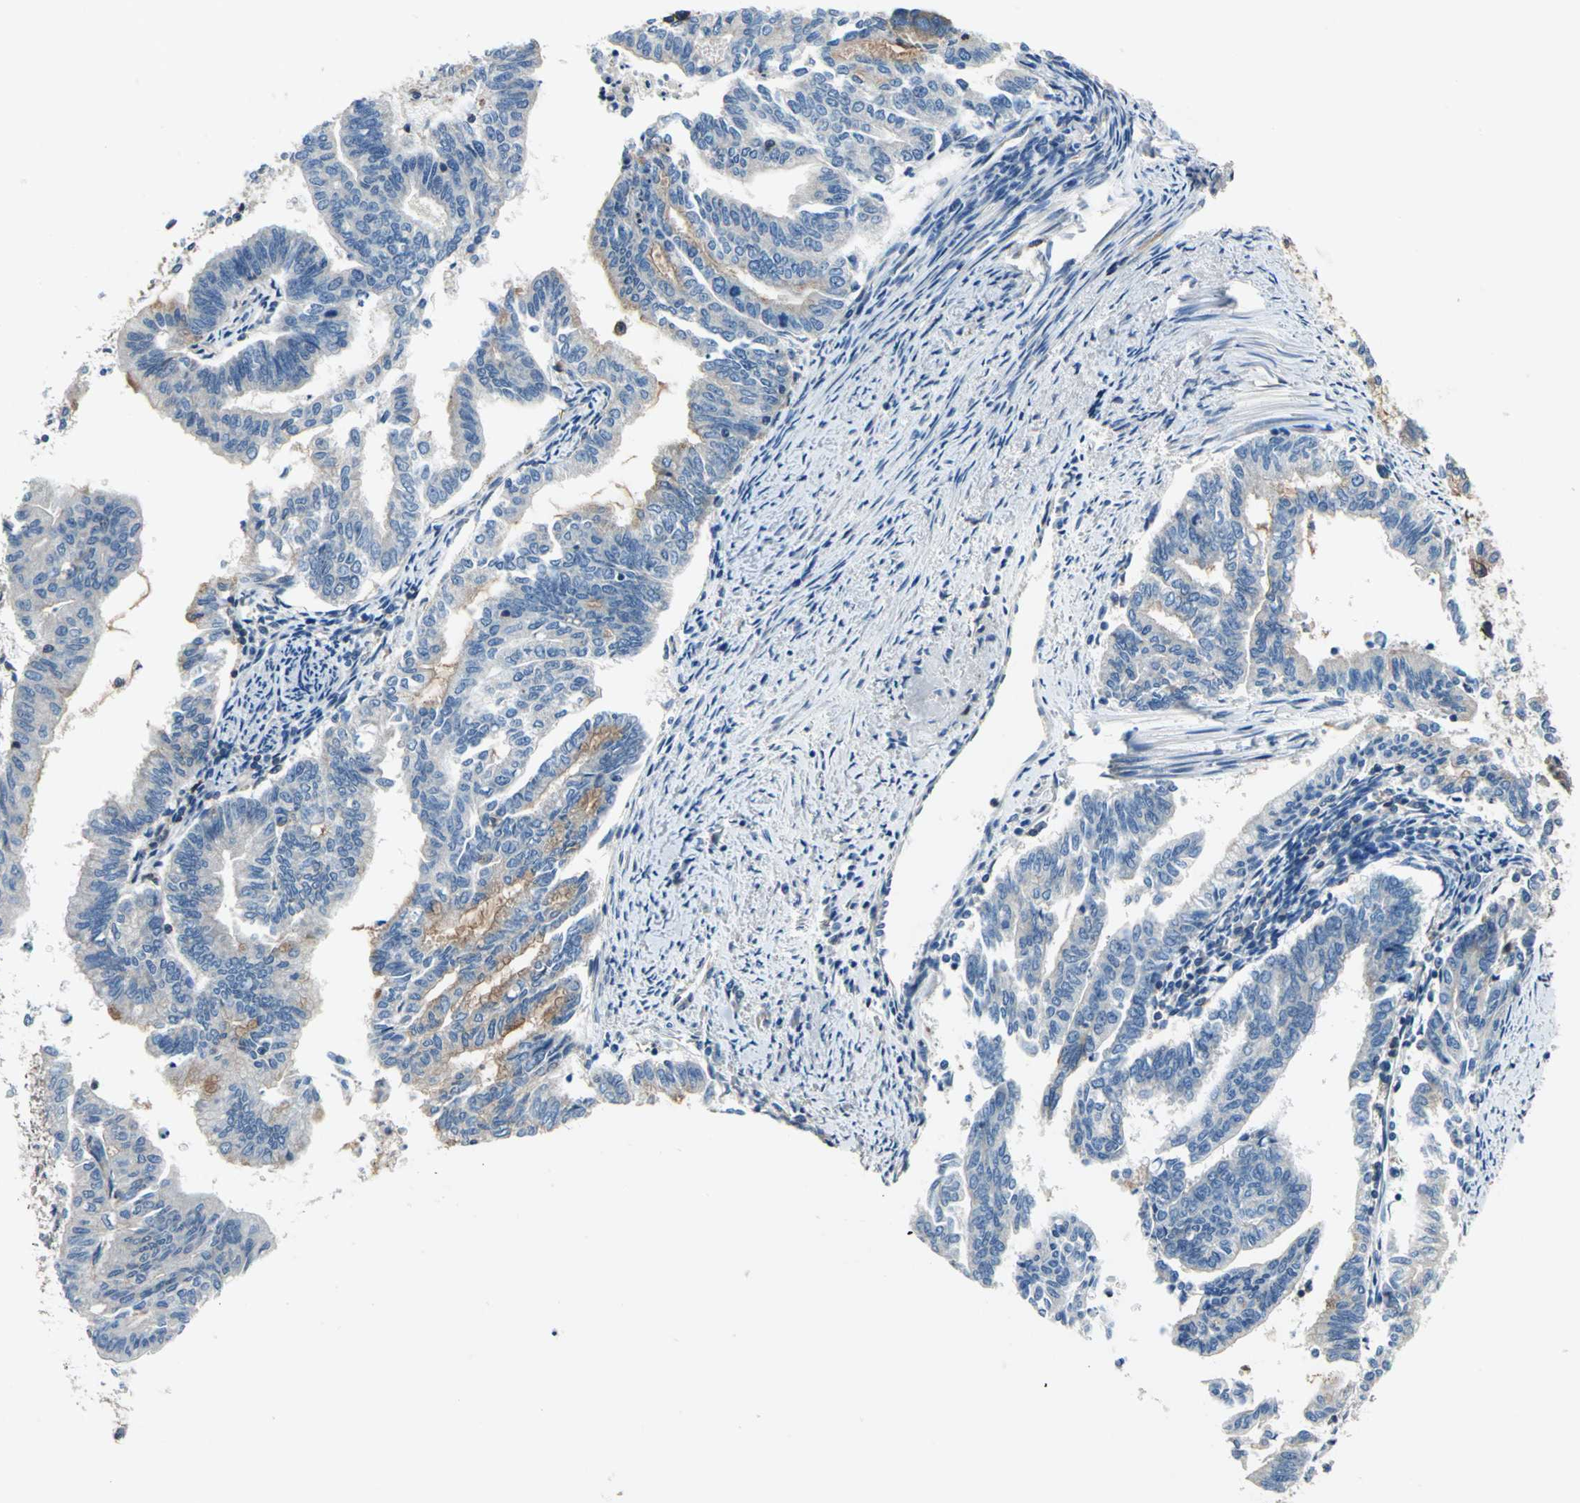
{"staining": {"intensity": "moderate", "quantity": "<25%", "location": "cytoplasmic/membranous"}, "tissue": "endometrial cancer", "cell_type": "Tumor cells", "image_type": "cancer", "snomed": [{"axis": "morphology", "description": "Adenocarcinoma, NOS"}, {"axis": "topography", "description": "Endometrium"}], "caption": "Approximately <25% of tumor cells in human endometrial cancer (adenocarcinoma) exhibit moderate cytoplasmic/membranous protein staining as visualized by brown immunohistochemical staining.", "gene": "DDX3Y", "patient": {"sex": "female", "age": 79}}